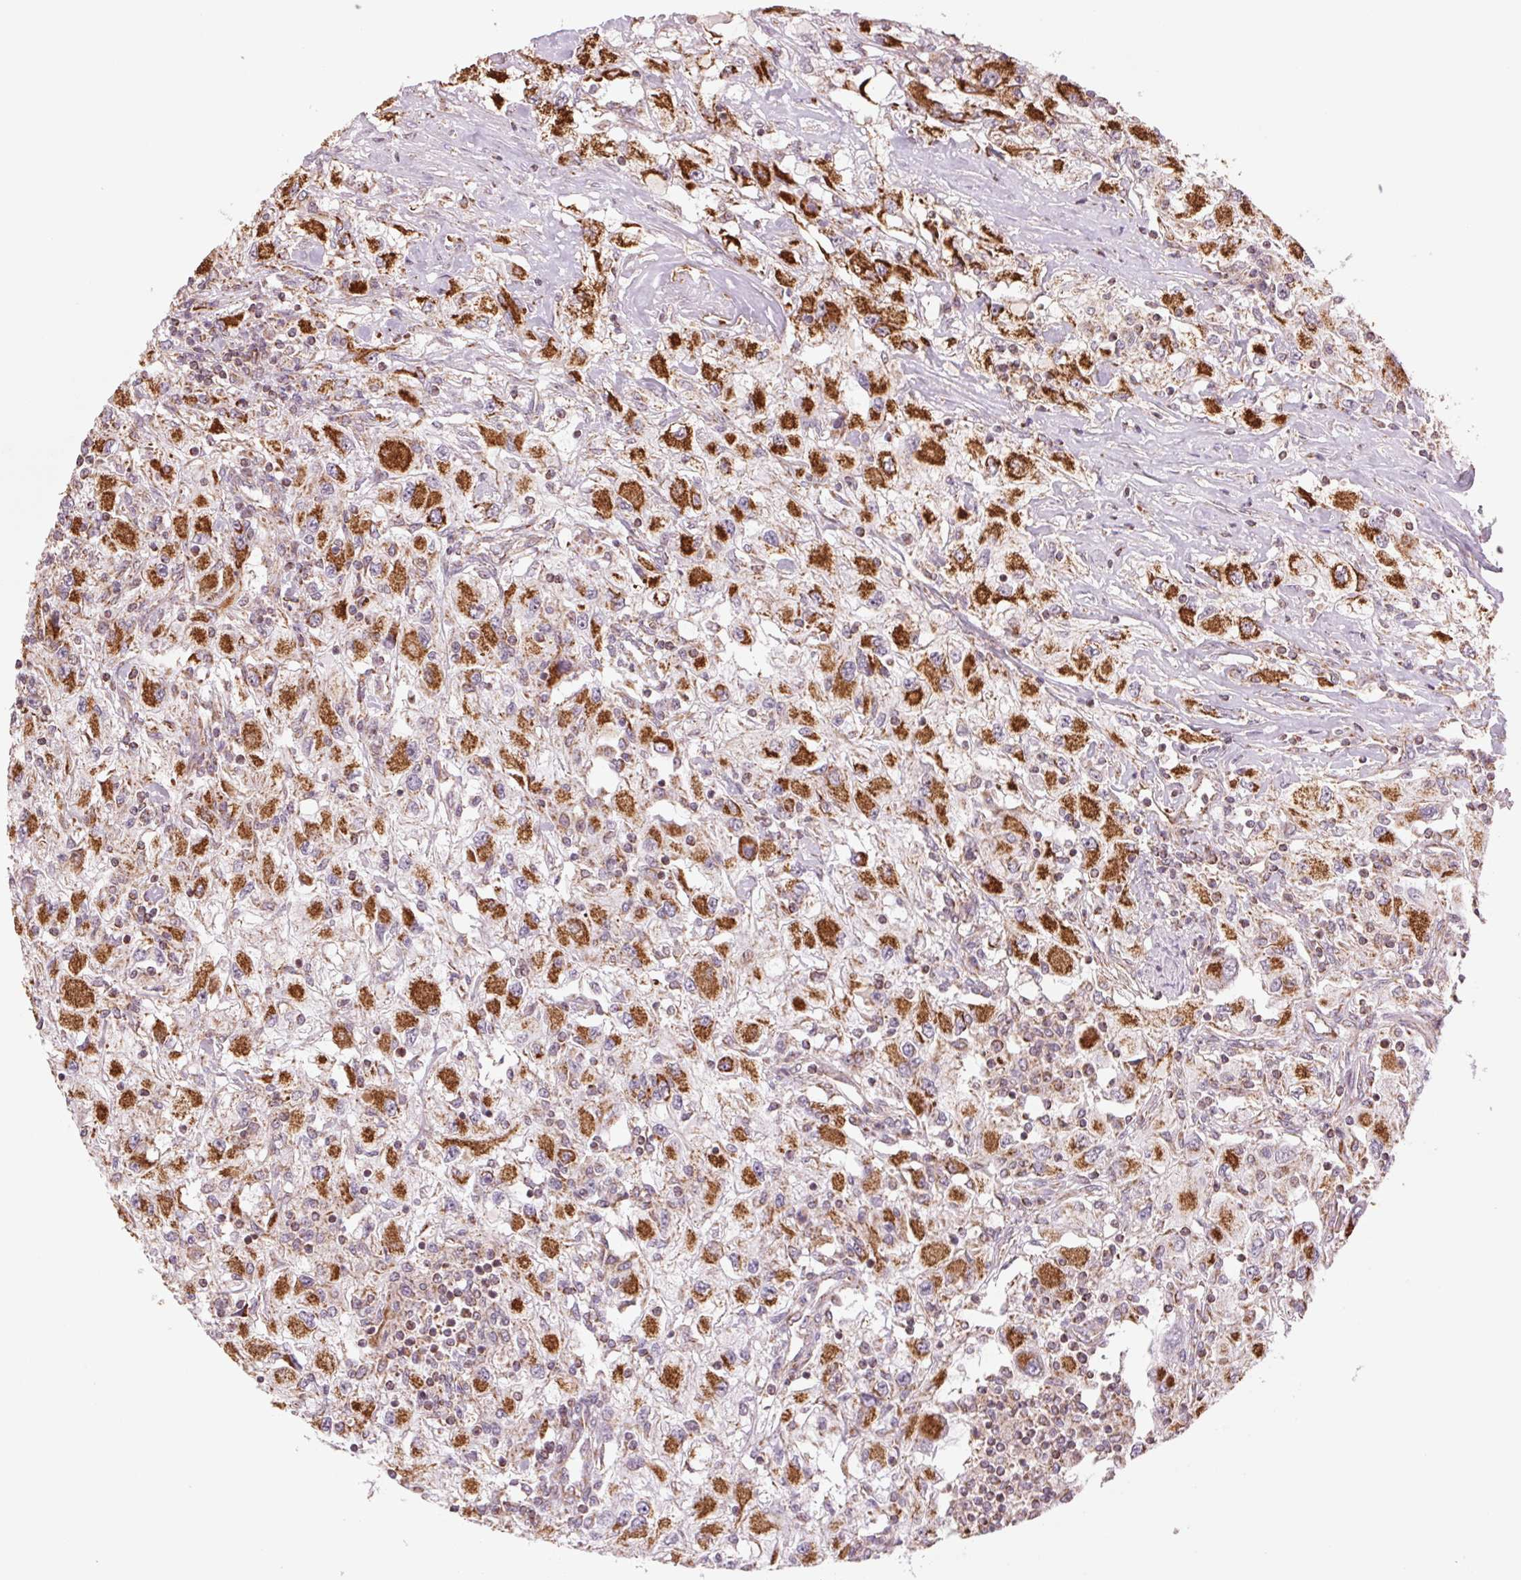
{"staining": {"intensity": "strong", "quantity": ">75%", "location": "cytoplasmic/membranous"}, "tissue": "renal cancer", "cell_type": "Tumor cells", "image_type": "cancer", "snomed": [{"axis": "morphology", "description": "Adenocarcinoma, NOS"}, {"axis": "topography", "description": "Kidney"}], "caption": "The micrograph demonstrates immunohistochemical staining of renal cancer (adenocarcinoma). There is strong cytoplasmic/membranous expression is present in approximately >75% of tumor cells.", "gene": "MATCAP1", "patient": {"sex": "female", "age": 67}}